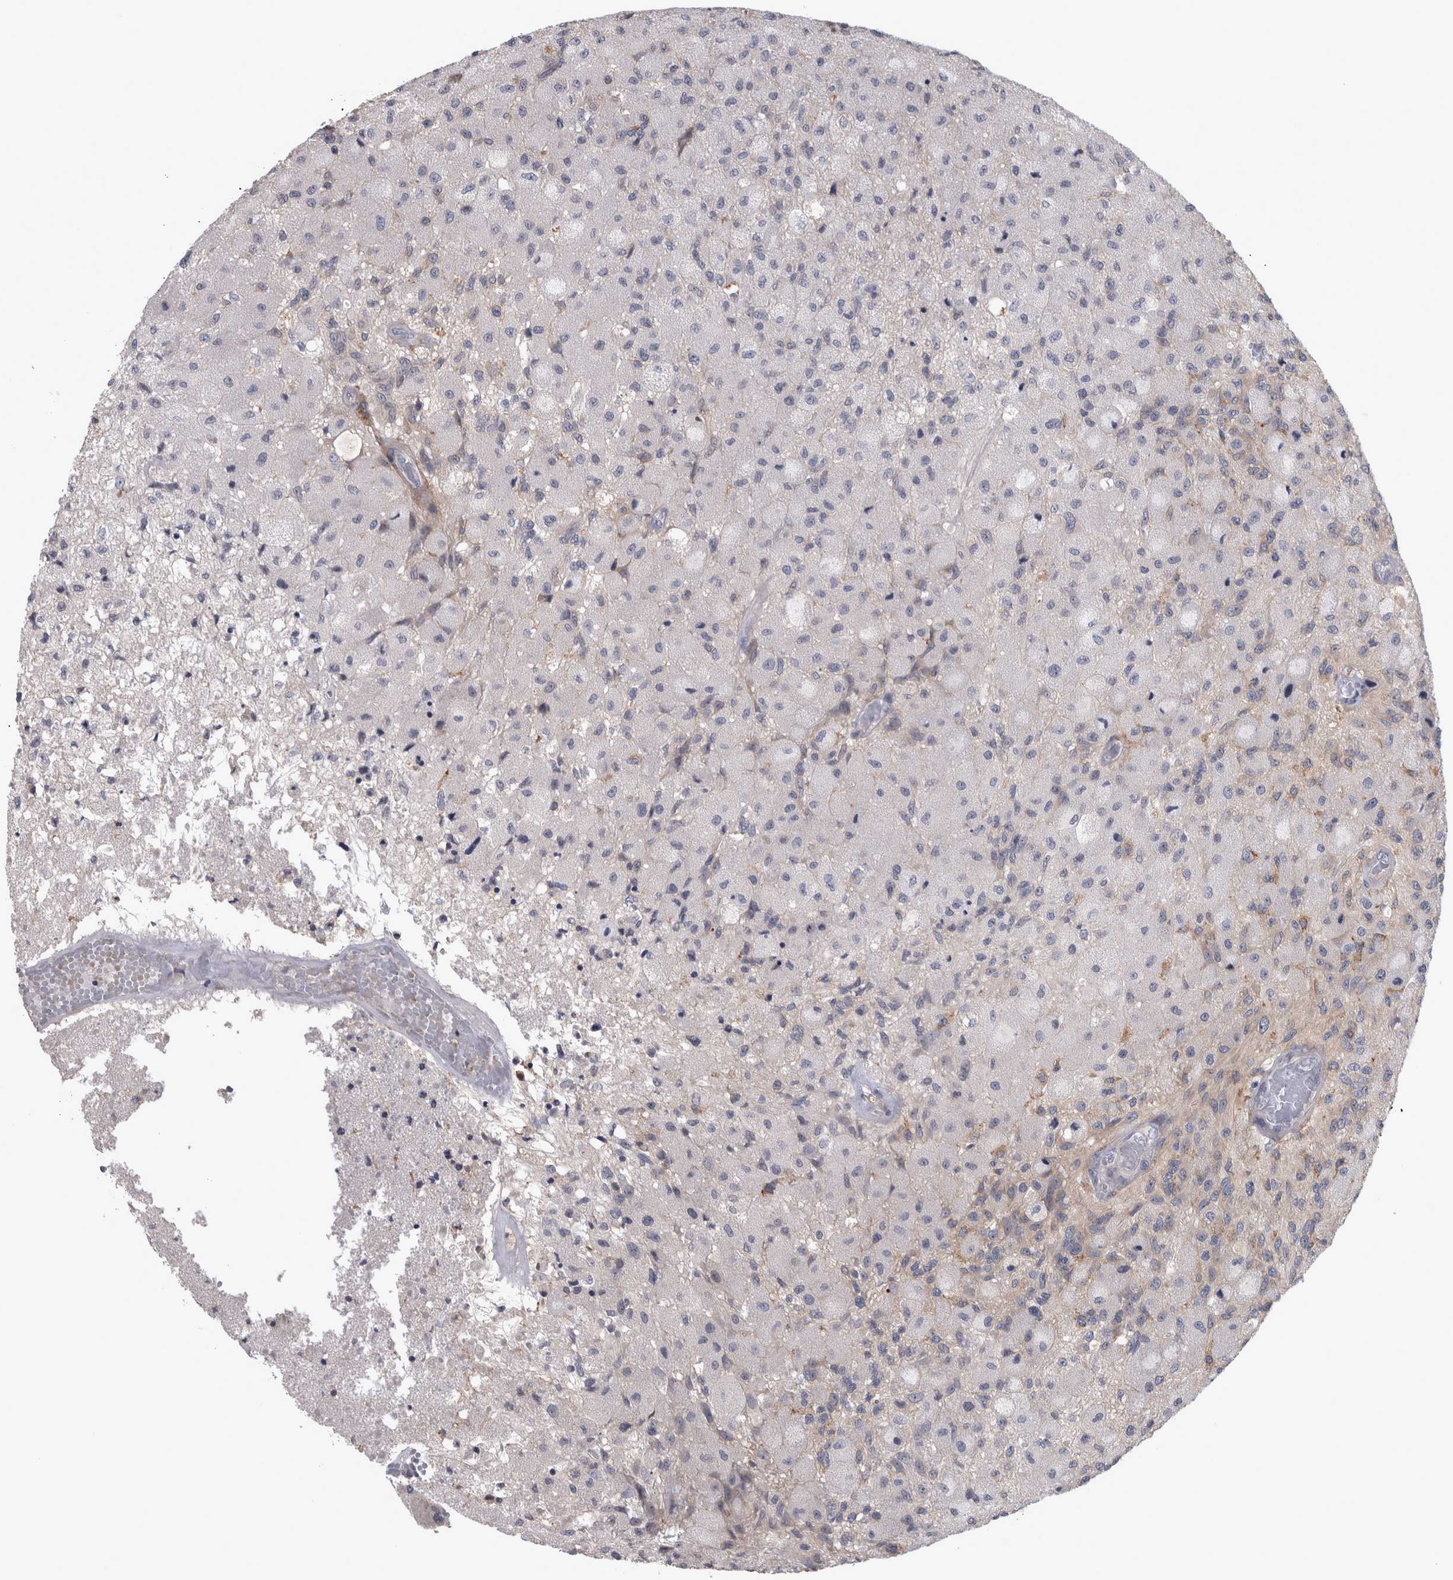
{"staining": {"intensity": "negative", "quantity": "none", "location": "none"}, "tissue": "glioma", "cell_type": "Tumor cells", "image_type": "cancer", "snomed": [{"axis": "morphology", "description": "Normal tissue, NOS"}, {"axis": "morphology", "description": "Glioma, malignant, High grade"}, {"axis": "topography", "description": "Cerebral cortex"}], "caption": "Glioma was stained to show a protein in brown. There is no significant staining in tumor cells.", "gene": "PRKCI", "patient": {"sex": "male", "age": 77}}